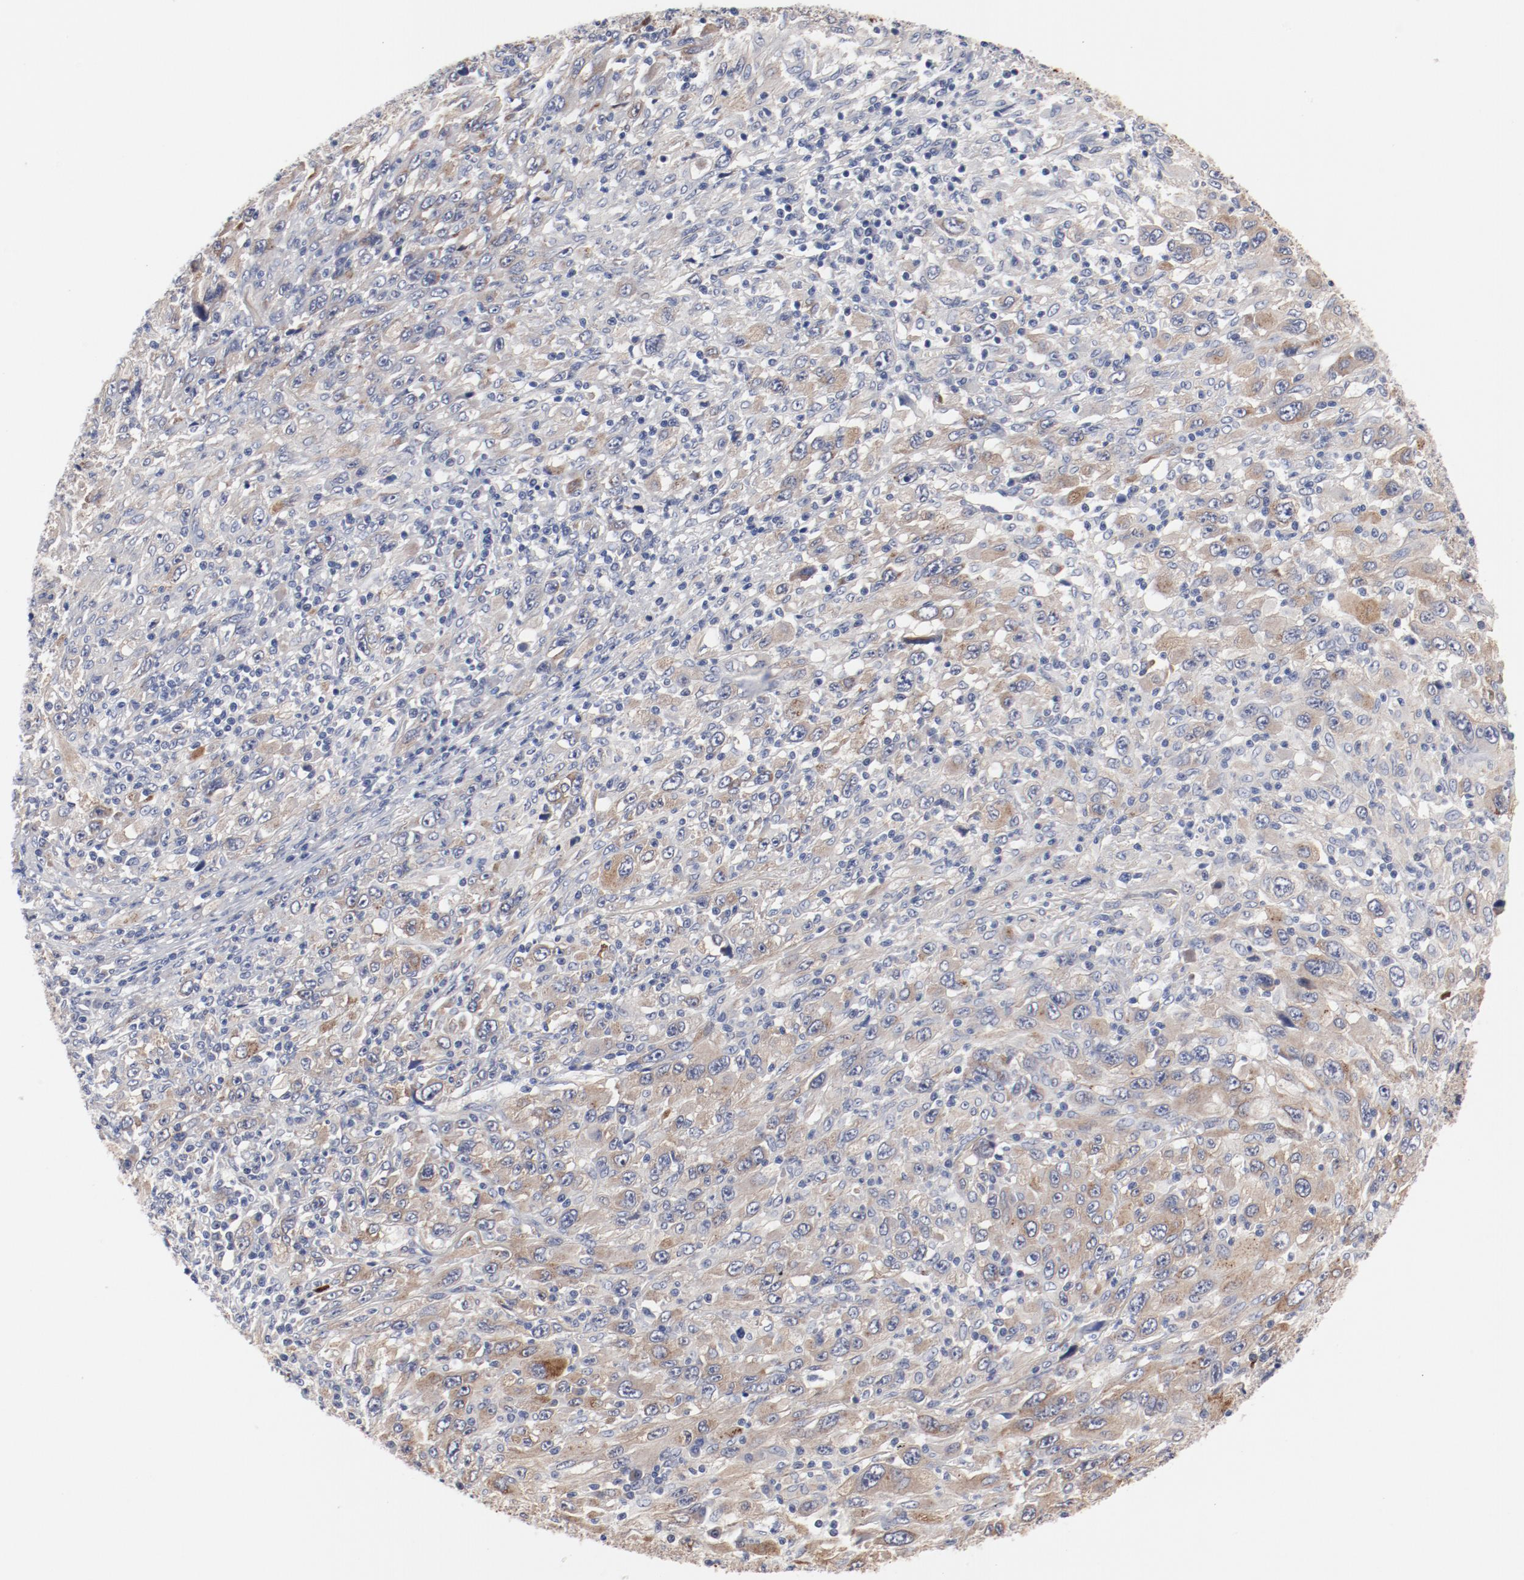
{"staining": {"intensity": "weak", "quantity": ">75%", "location": "cytoplasmic/membranous"}, "tissue": "melanoma", "cell_type": "Tumor cells", "image_type": "cancer", "snomed": [{"axis": "morphology", "description": "Malignant melanoma, Metastatic site"}, {"axis": "topography", "description": "Skin"}], "caption": "The histopathology image exhibits a brown stain indicating the presence of a protein in the cytoplasmic/membranous of tumor cells in malignant melanoma (metastatic site). Using DAB (3,3'-diaminobenzidine) (brown) and hematoxylin (blue) stains, captured at high magnification using brightfield microscopy.", "gene": "GPR143", "patient": {"sex": "female", "age": 56}}